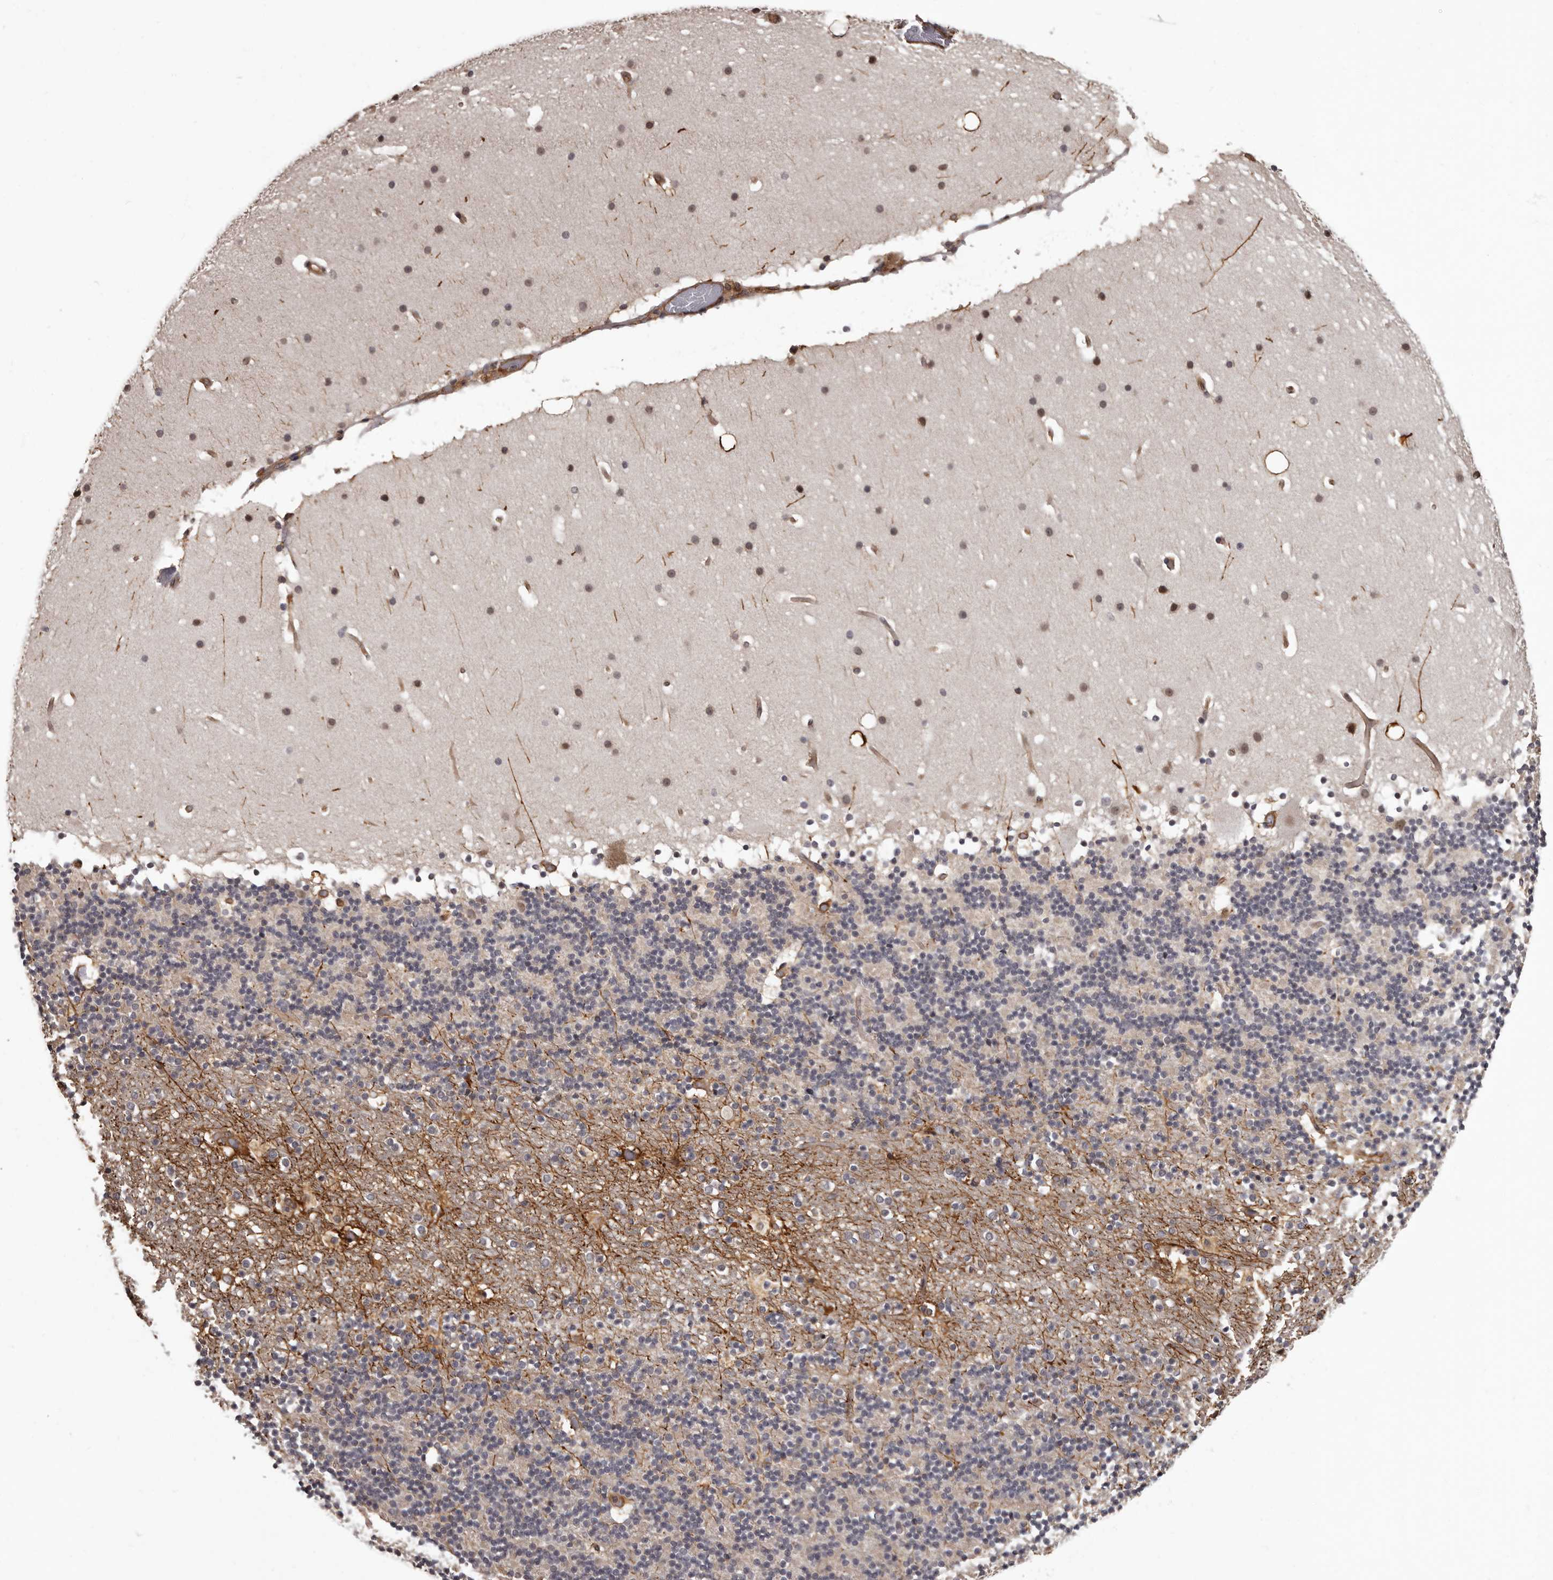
{"staining": {"intensity": "negative", "quantity": "none", "location": "none"}, "tissue": "cerebellum", "cell_type": "Cells in granular layer", "image_type": "normal", "snomed": [{"axis": "morphology", "description": "Normal tissue, NOS"}, {"axis": "topography", "description": "Cerebellum"}], "caption": "The photomicrograph demonstrates no staining of cells in granular layer in benign cerebellum. (DAB IHC with hematoxylin counter stain).", "gene": "SLITRK6", "patient": {"sex": "male", "age": 57}}